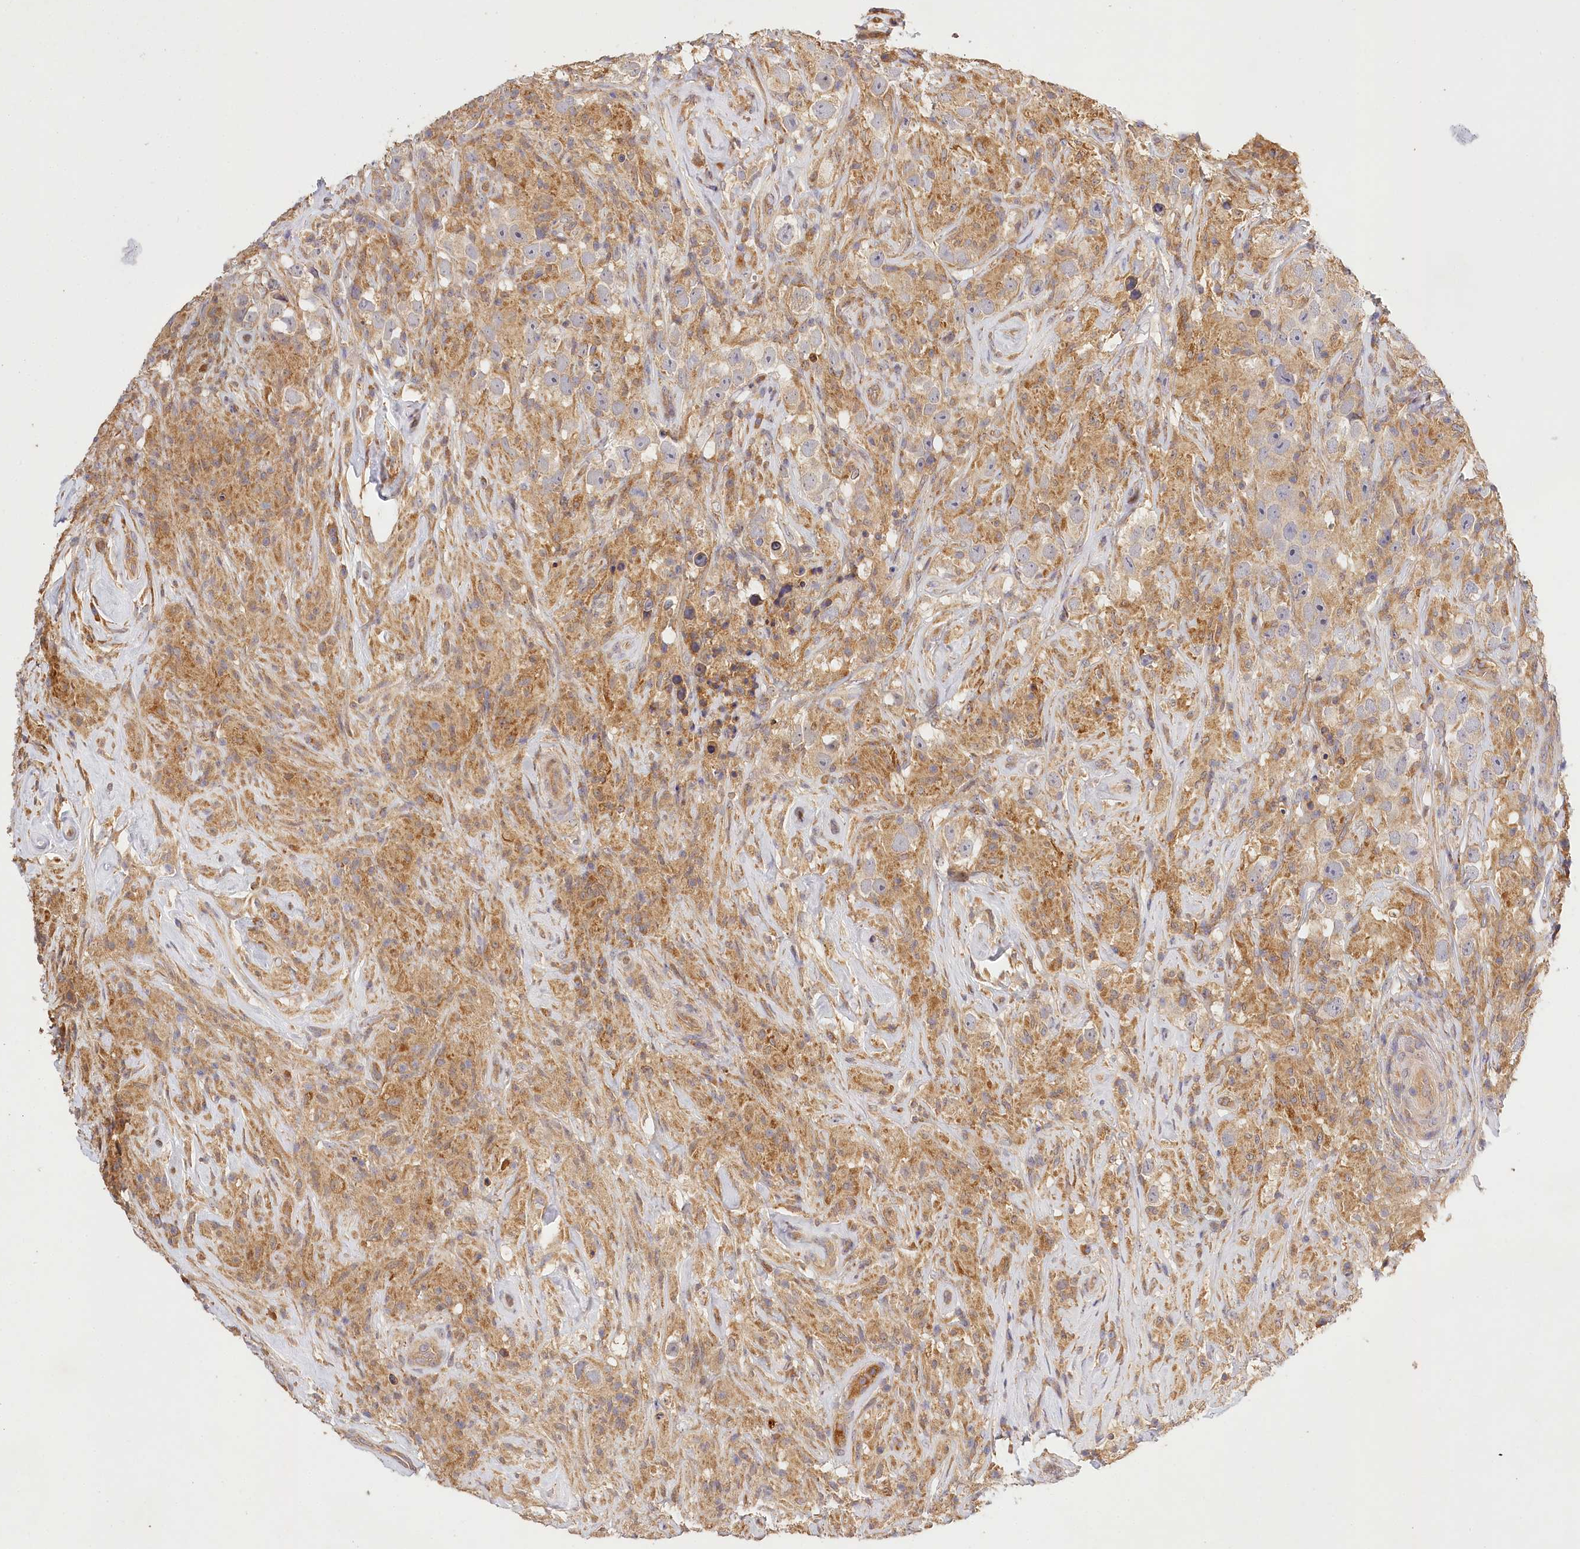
{"staining": {"intensity": "weak", "quantity": "25%-75%", "location": "cytoplasmic/membranous"}, "tissue": "testis cancer", "cell_type": "Tumor cells", "image_type": "cancer", "snomed": [{"axis": "morphology", "description": "Seminoma, NOS"}, {"axis": "topography", "description": "Testis"}], "caption": "There is low levels of weak cytoplasmic/membranous staining in tumor cells of testis cancer (seminoma), as demonstrated by immunohistochemical staining (brown color).", "gene": "LSS", "patient": {"sex": "male", "age": 49}}